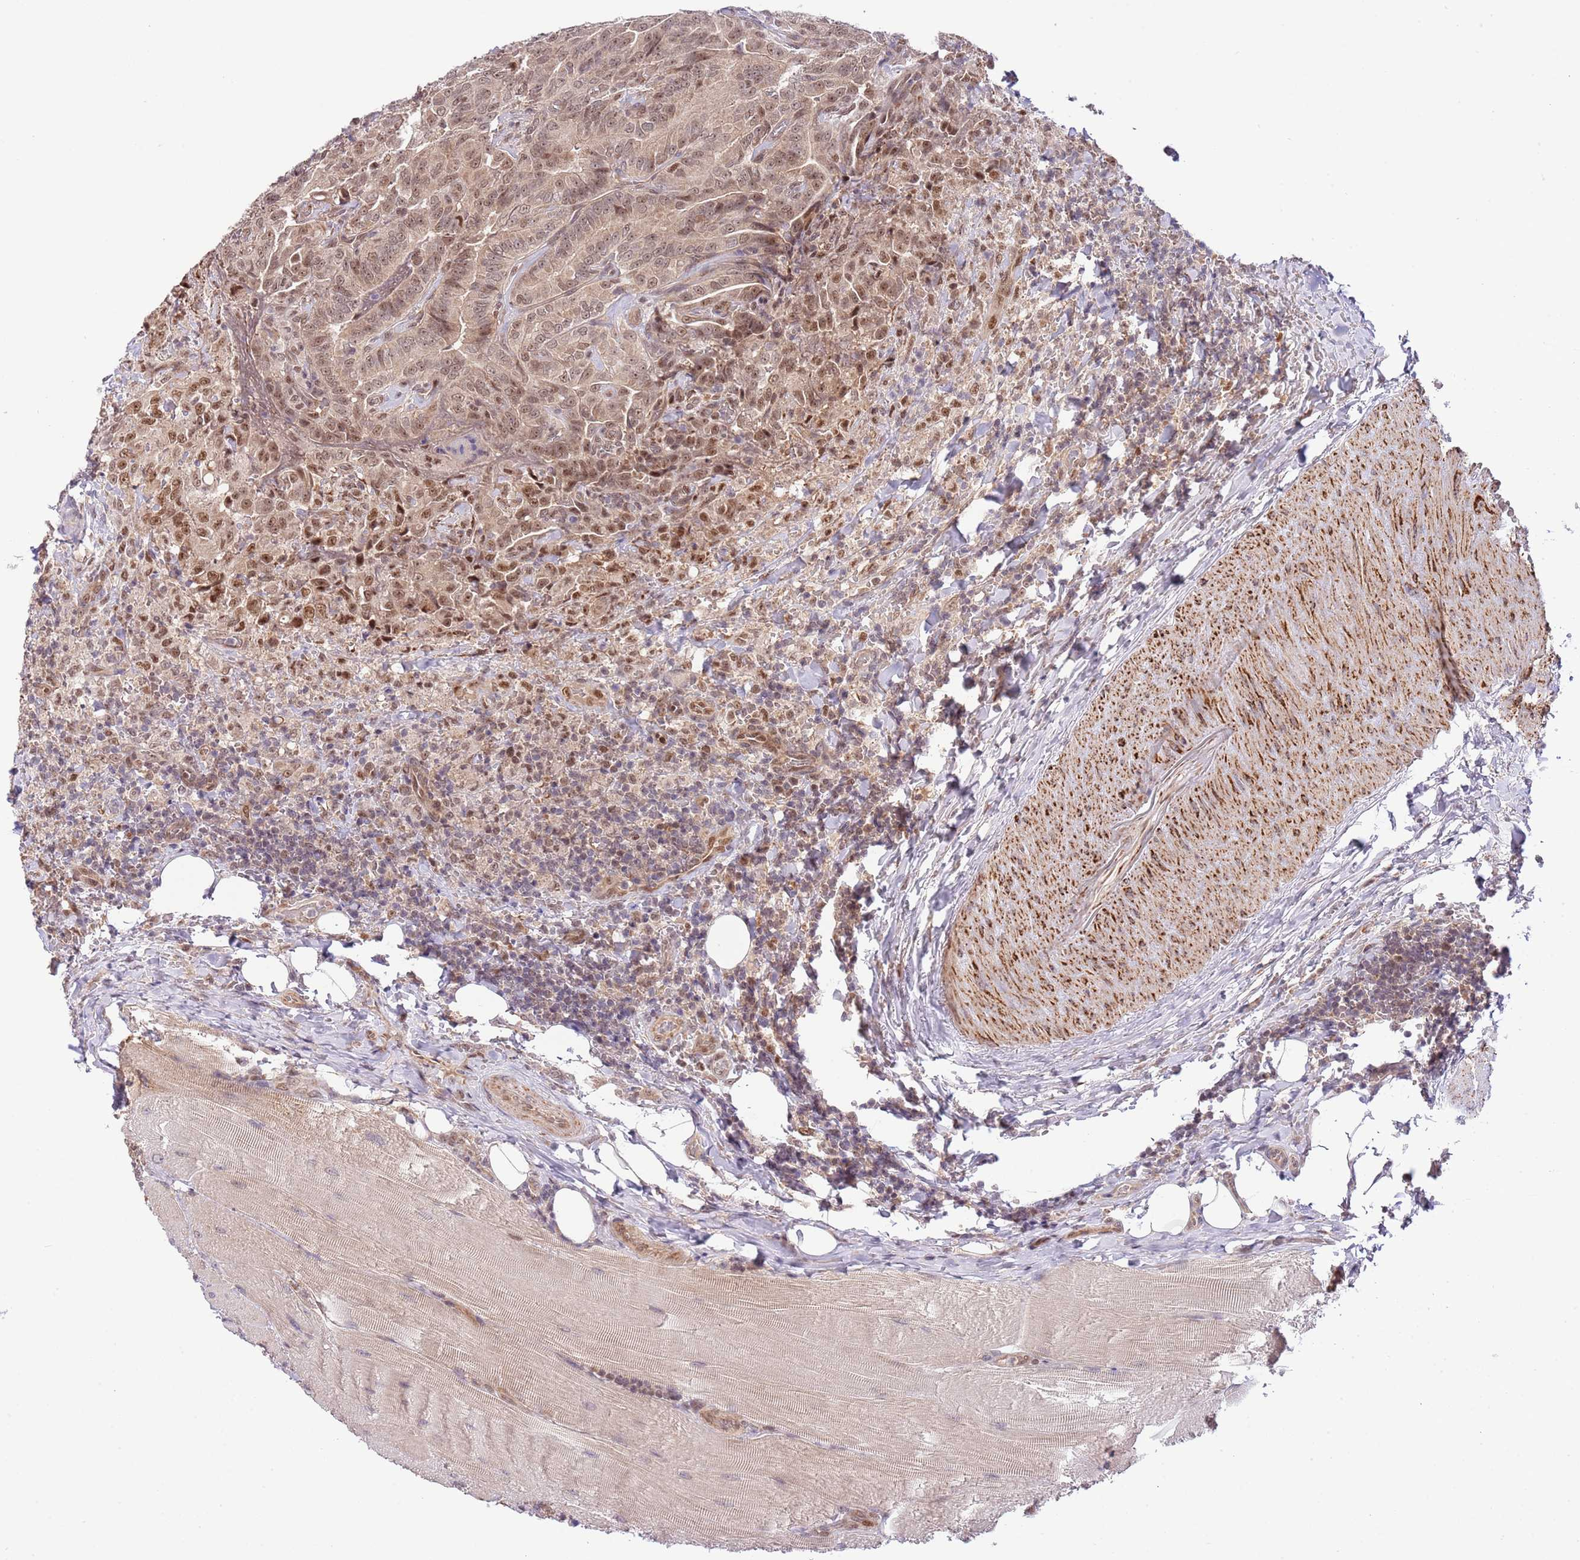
{"staining": {"intensity": "moderate", "quantity": ">75%", "location": "cytoplasmic/membranous,nuclear"}, "tissue": "thyroid cancer", "cell_type": "Tumor cells", "image_type": "cancer", "snomed": [{"axis": "morphology", "description": "Papillary adenocarcinoma, NOS"}, {"axis": "topography", "description": "Thyroid gland"}], "caption": "About >75% of tumor cells in thyroid cancer exhibit moderate cytoplasmic/membranous and nuclear protein positivity as visualized by brown immunohistochemical staining.", "gene": "CHD1", "patient": {"sex": "male", "age": 61}}